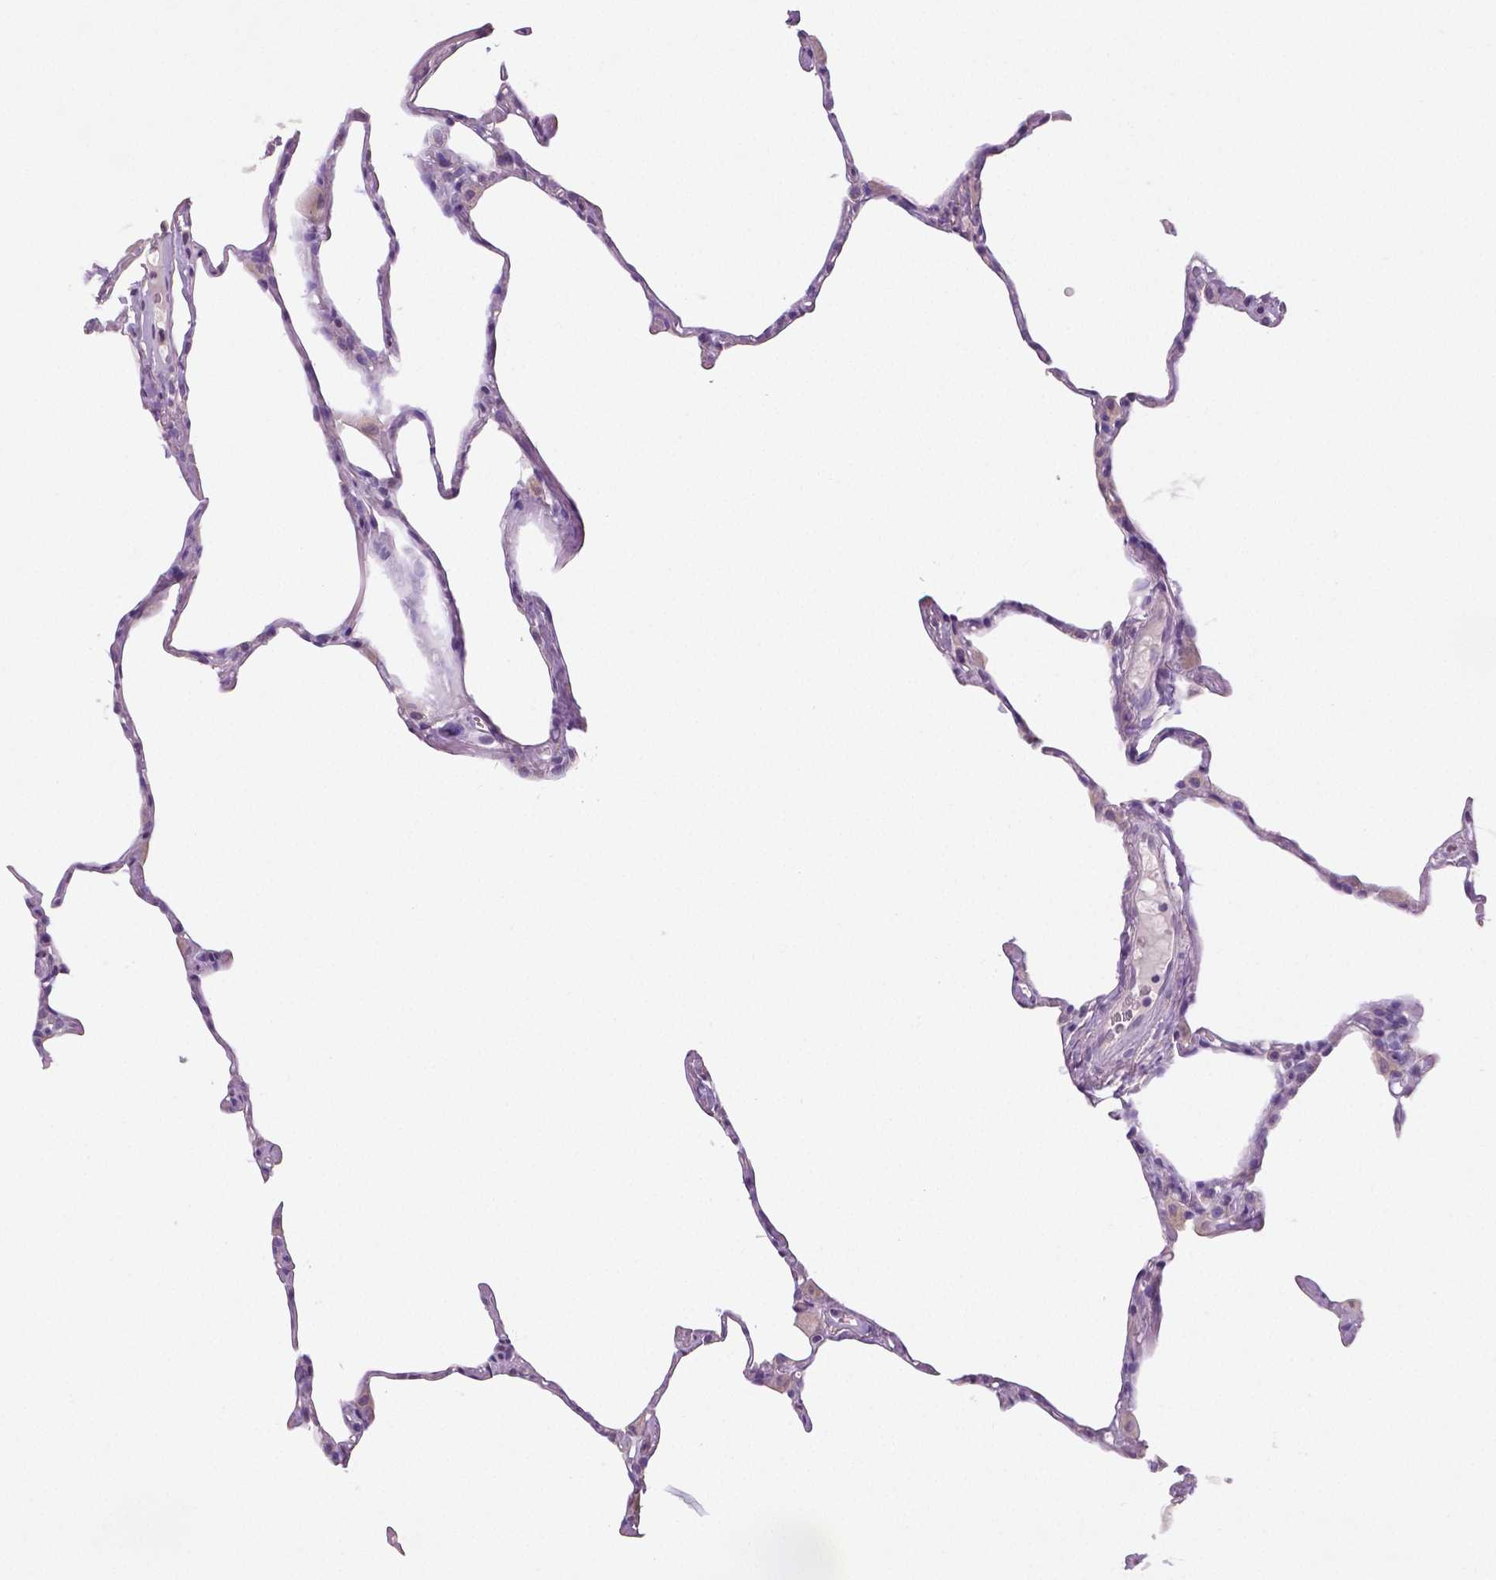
{"staining": {"intensity": "negative", "quantity": "none", "location": "none"}, "tissue": "lung", "cell_type": "Alveolar cells", "image_type": "normal", "snomed": [{"axis": "morphology", "description": "Normal tissue, NOS"}, {"axis": "topography", "description": "Lung"}], "caption": "Immunohistochemistry (IHC) micrograph of benign lung stained for a protein (brown), which demonstrates no expression in alveolar cells.", "gene": "DNAH12", "patient": {"sex": "male", "age": 65}}